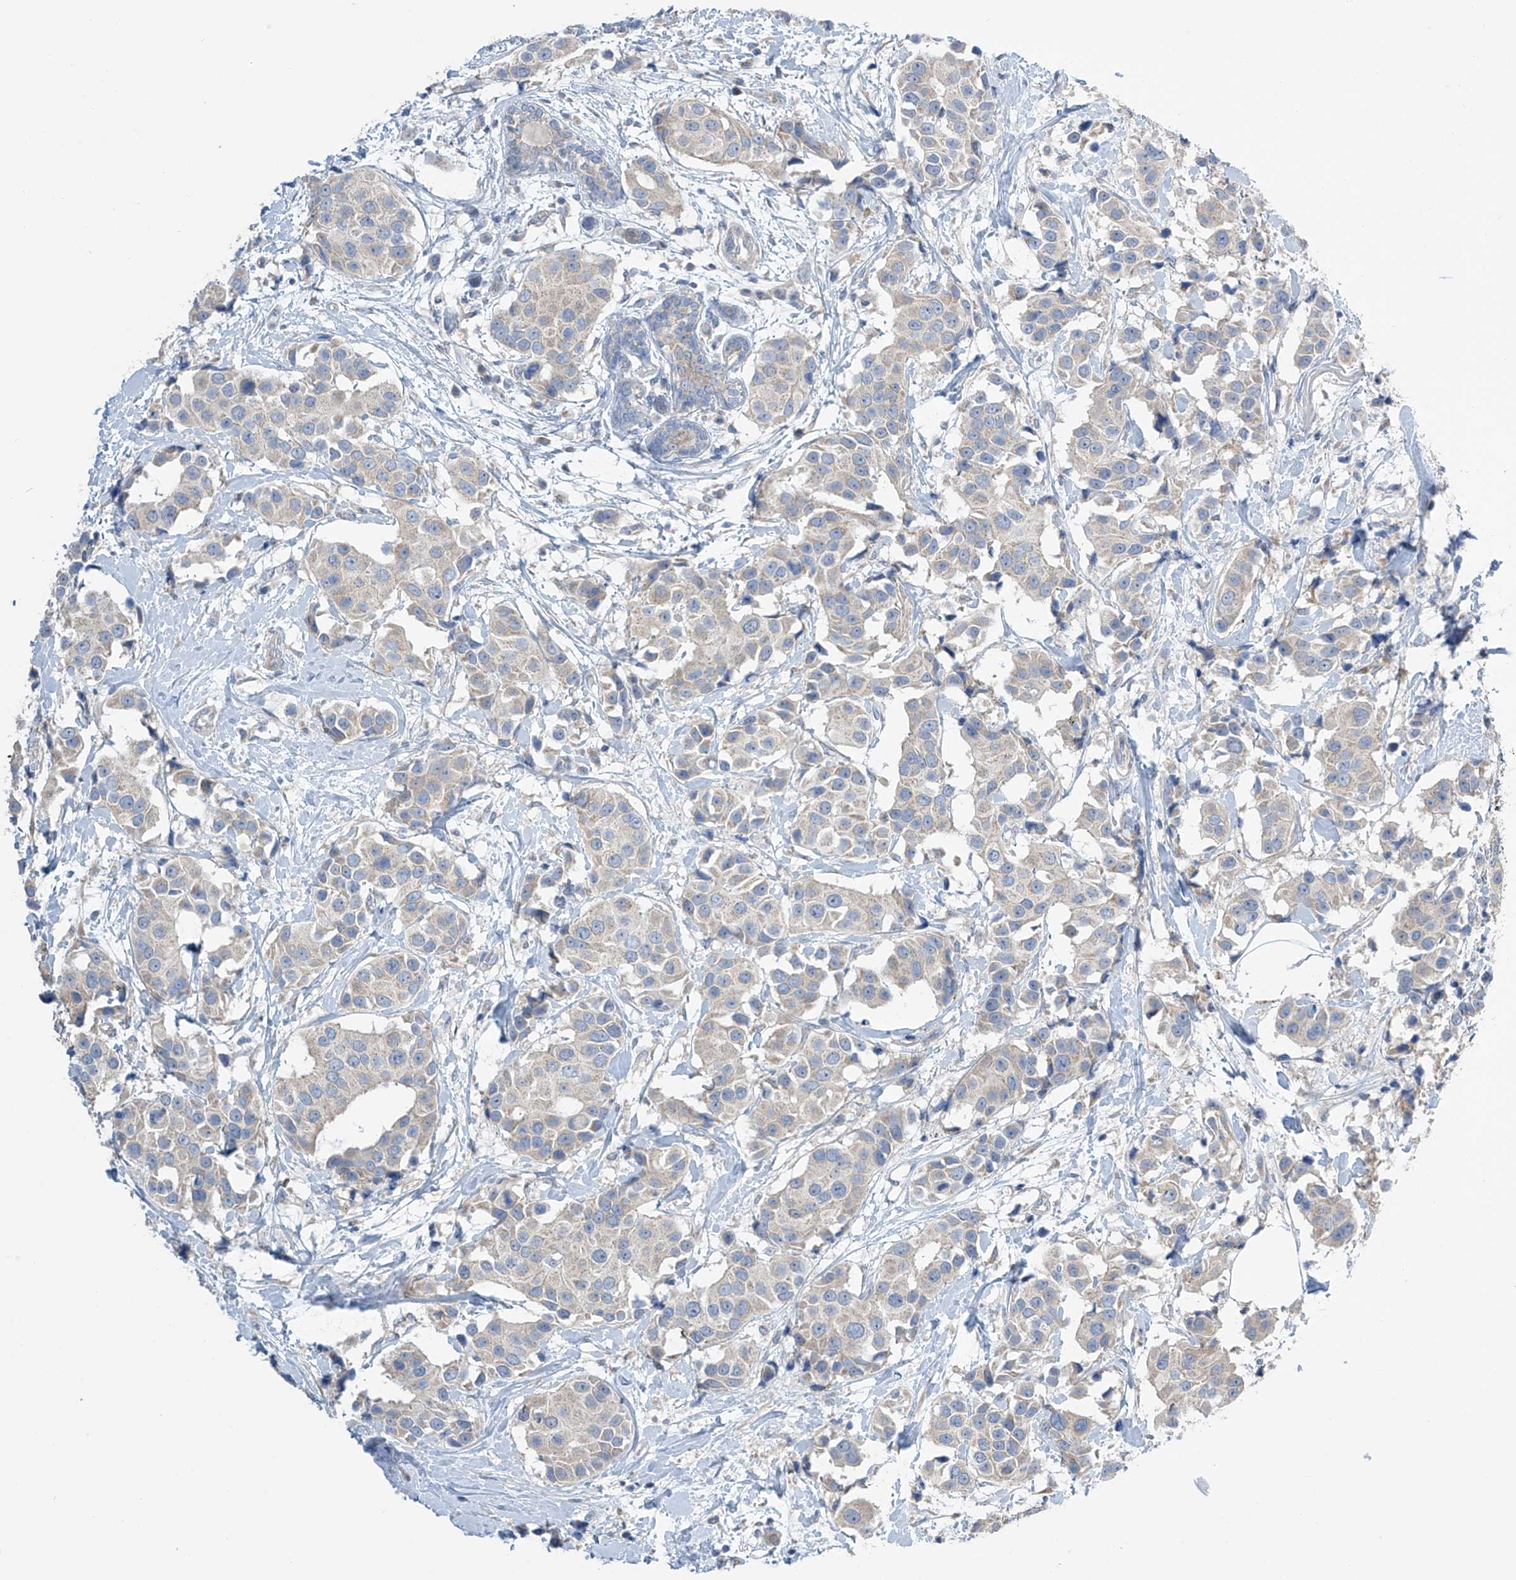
{"staining": {"intensity": "negative", "quantity": "none", "location": "none"}, "tissue": "breast cancer", "cell_type": "Tumor cells", "image_type": "cancer", "snomed": [{"axis": "morphology", "description": "Normal tissue, NOS"}, {"axis": "morphology", "description": "Duct carcinoma"}, {"axis": "topography", "description": "Breast"}], "caption": "Tumor cells are negative for protein expression in human breast cancer. Nuclei are stained in blue.", "gene": "PNPT1", "patient": {"sex": "female", "age": 39}}